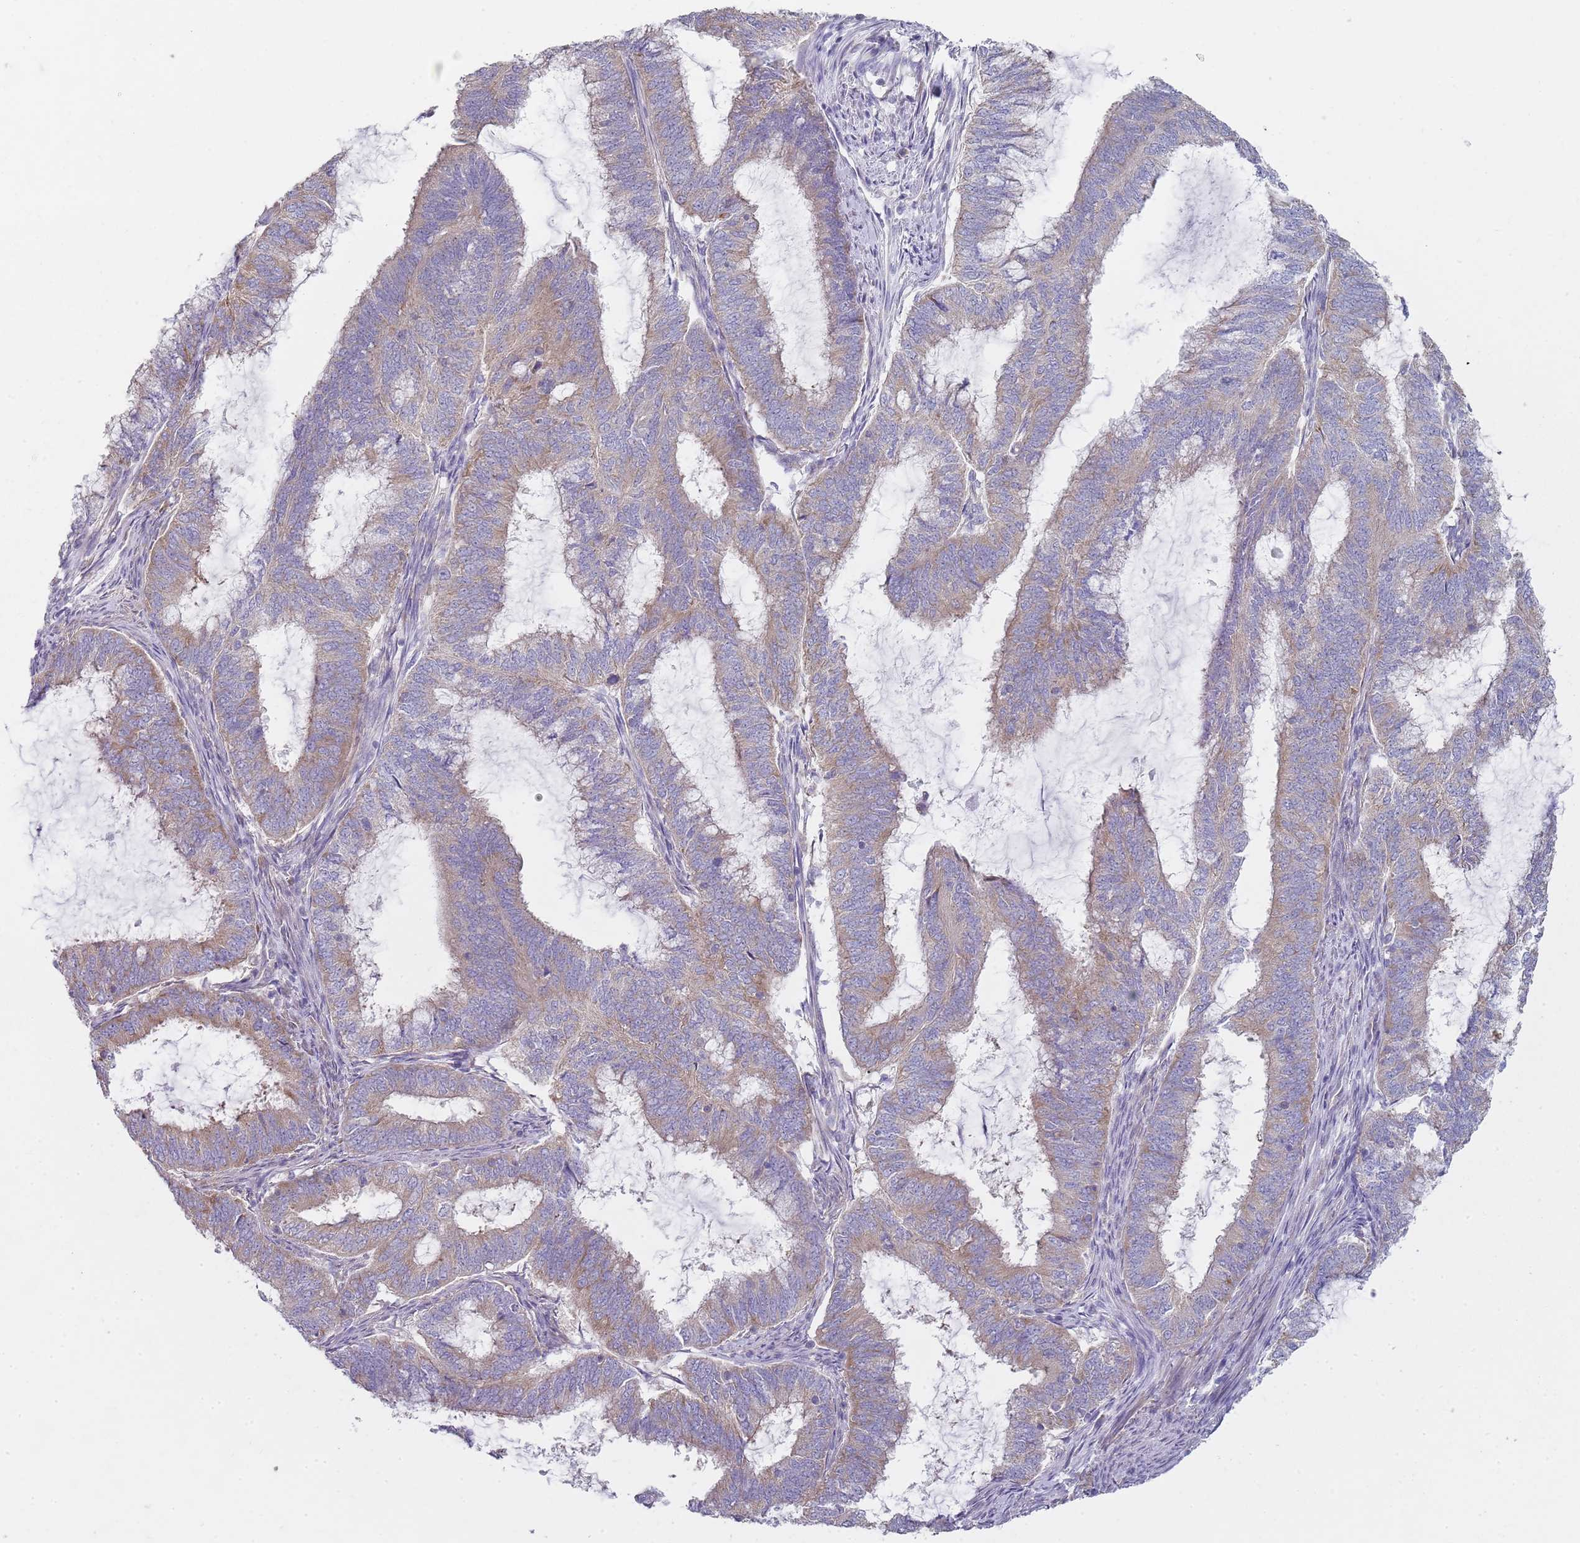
{"staining": {"intensity": "weak", "quantity": "25%-75%", "location": "cytoplasmic/membranous"}, "tissue": "endometrial cancer", "cell_type": "Tumor cells", "image_type": "cancer", "snomed": [{"axis": "morphology", "description": "Adenocarcinoma, NOS"}, {"axis": "topography", "description": "Endometrium"}], "caption": "Immunohistochemical staining of endometrial cancer reveals weak cytoplasmic/membranous protein positivity in approximately 25%-75% of tumor cells.", "gene": "SLC26A6", "patient": {"sex": "female", "age": 51}}